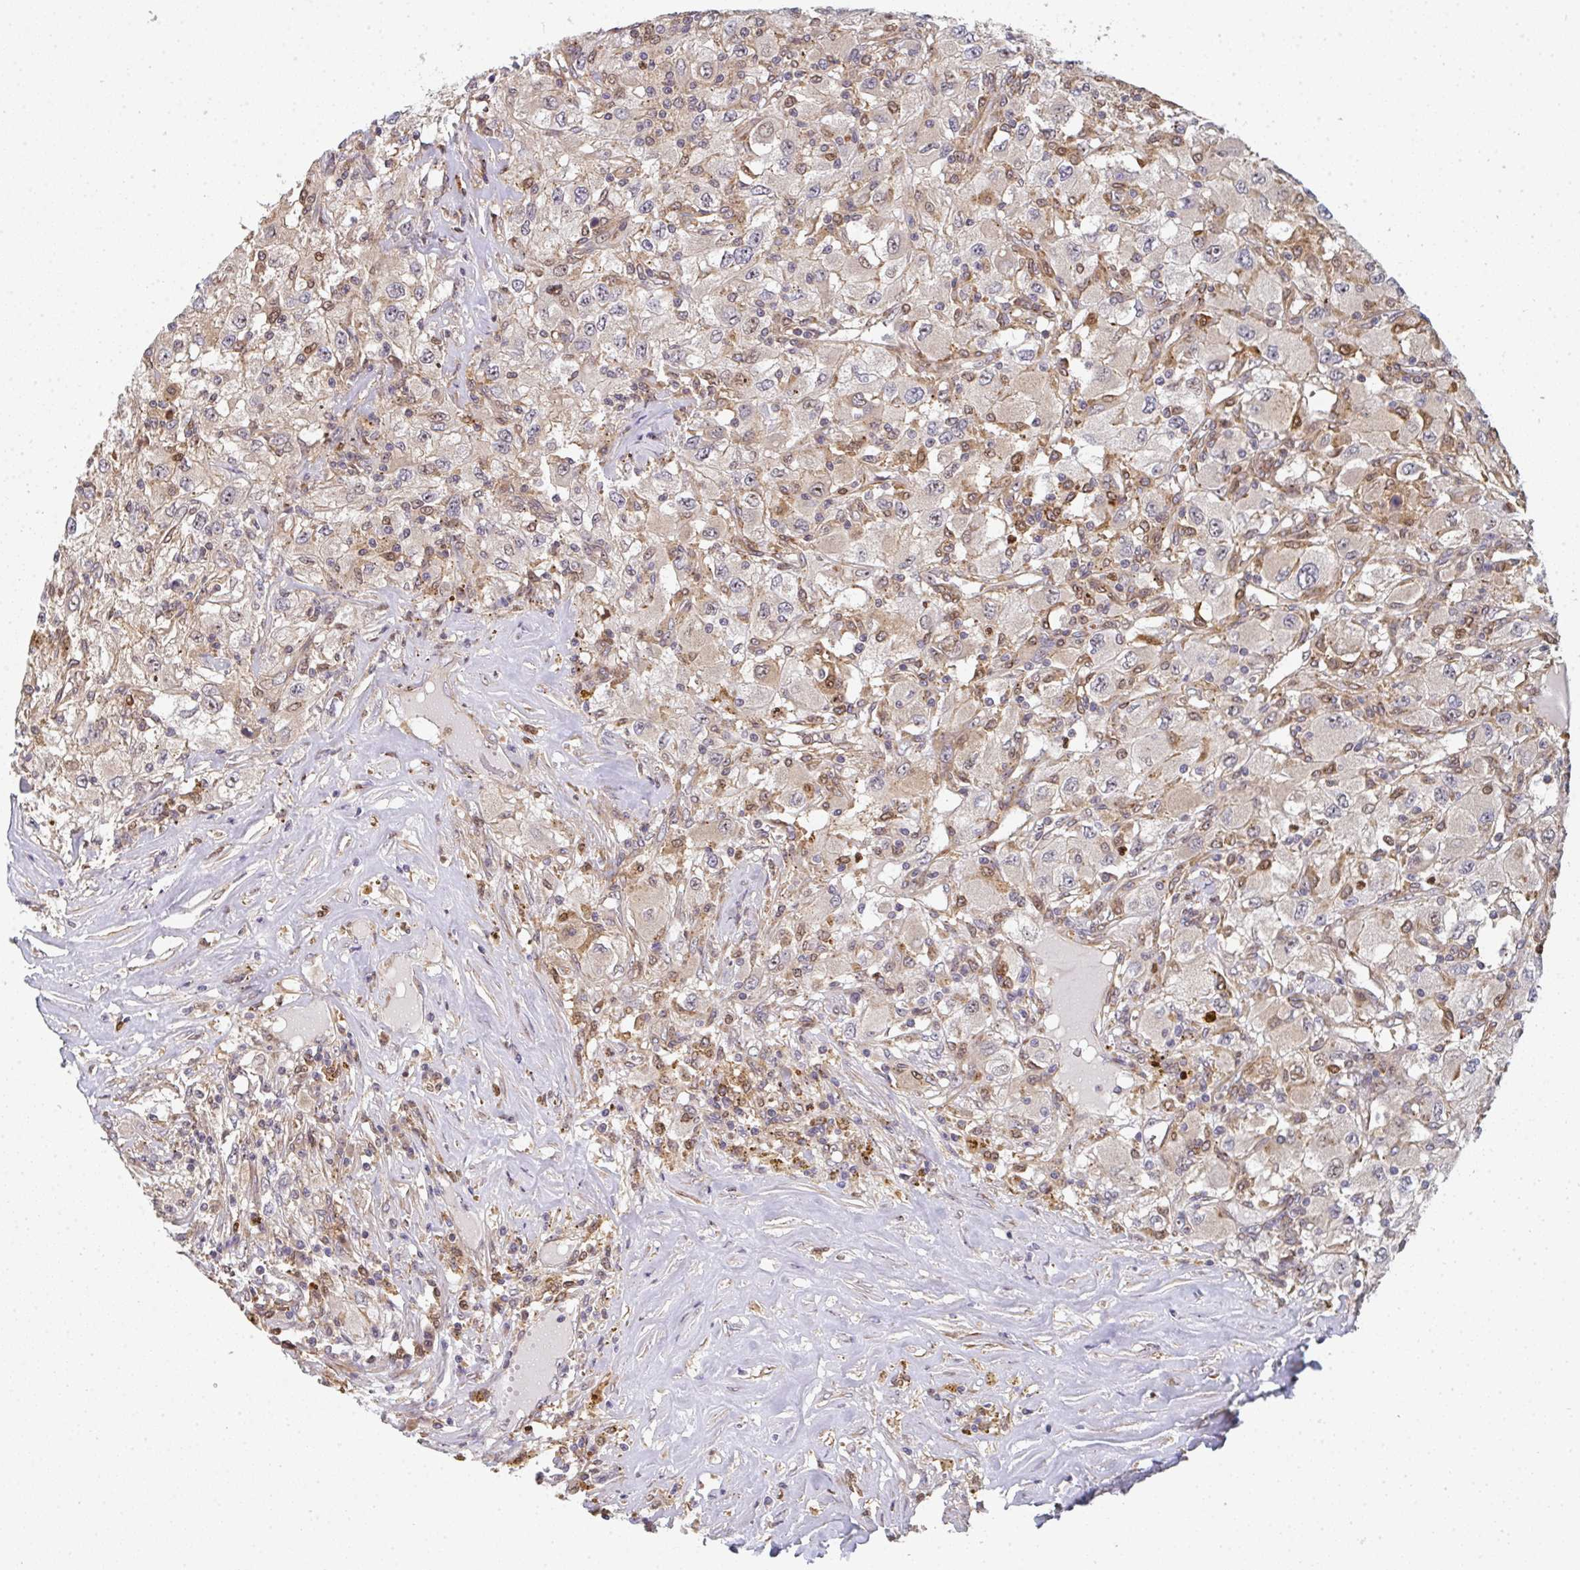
{"staining": {"intensity": "weak", "quantity": "25%-75%", "location": "cytoplasmic/membranous"}, "tissue": "renal cancer", "cell_type": "Tumor cells", "image_type": "cancer", "snomed": [{"axis": "morphology", "description": "Adenocarcinoma, NOS"}, {"axis": "topography", "description": "Kidney"}], "caption": "Human renal cancer stained for a protein (brown) shows weak cytoplasmic/membranous positive positivity in approximately 25%-75% of tumor cells.", "gene": "SIMC1", "patient": {"sex": "female", "age": 67}}